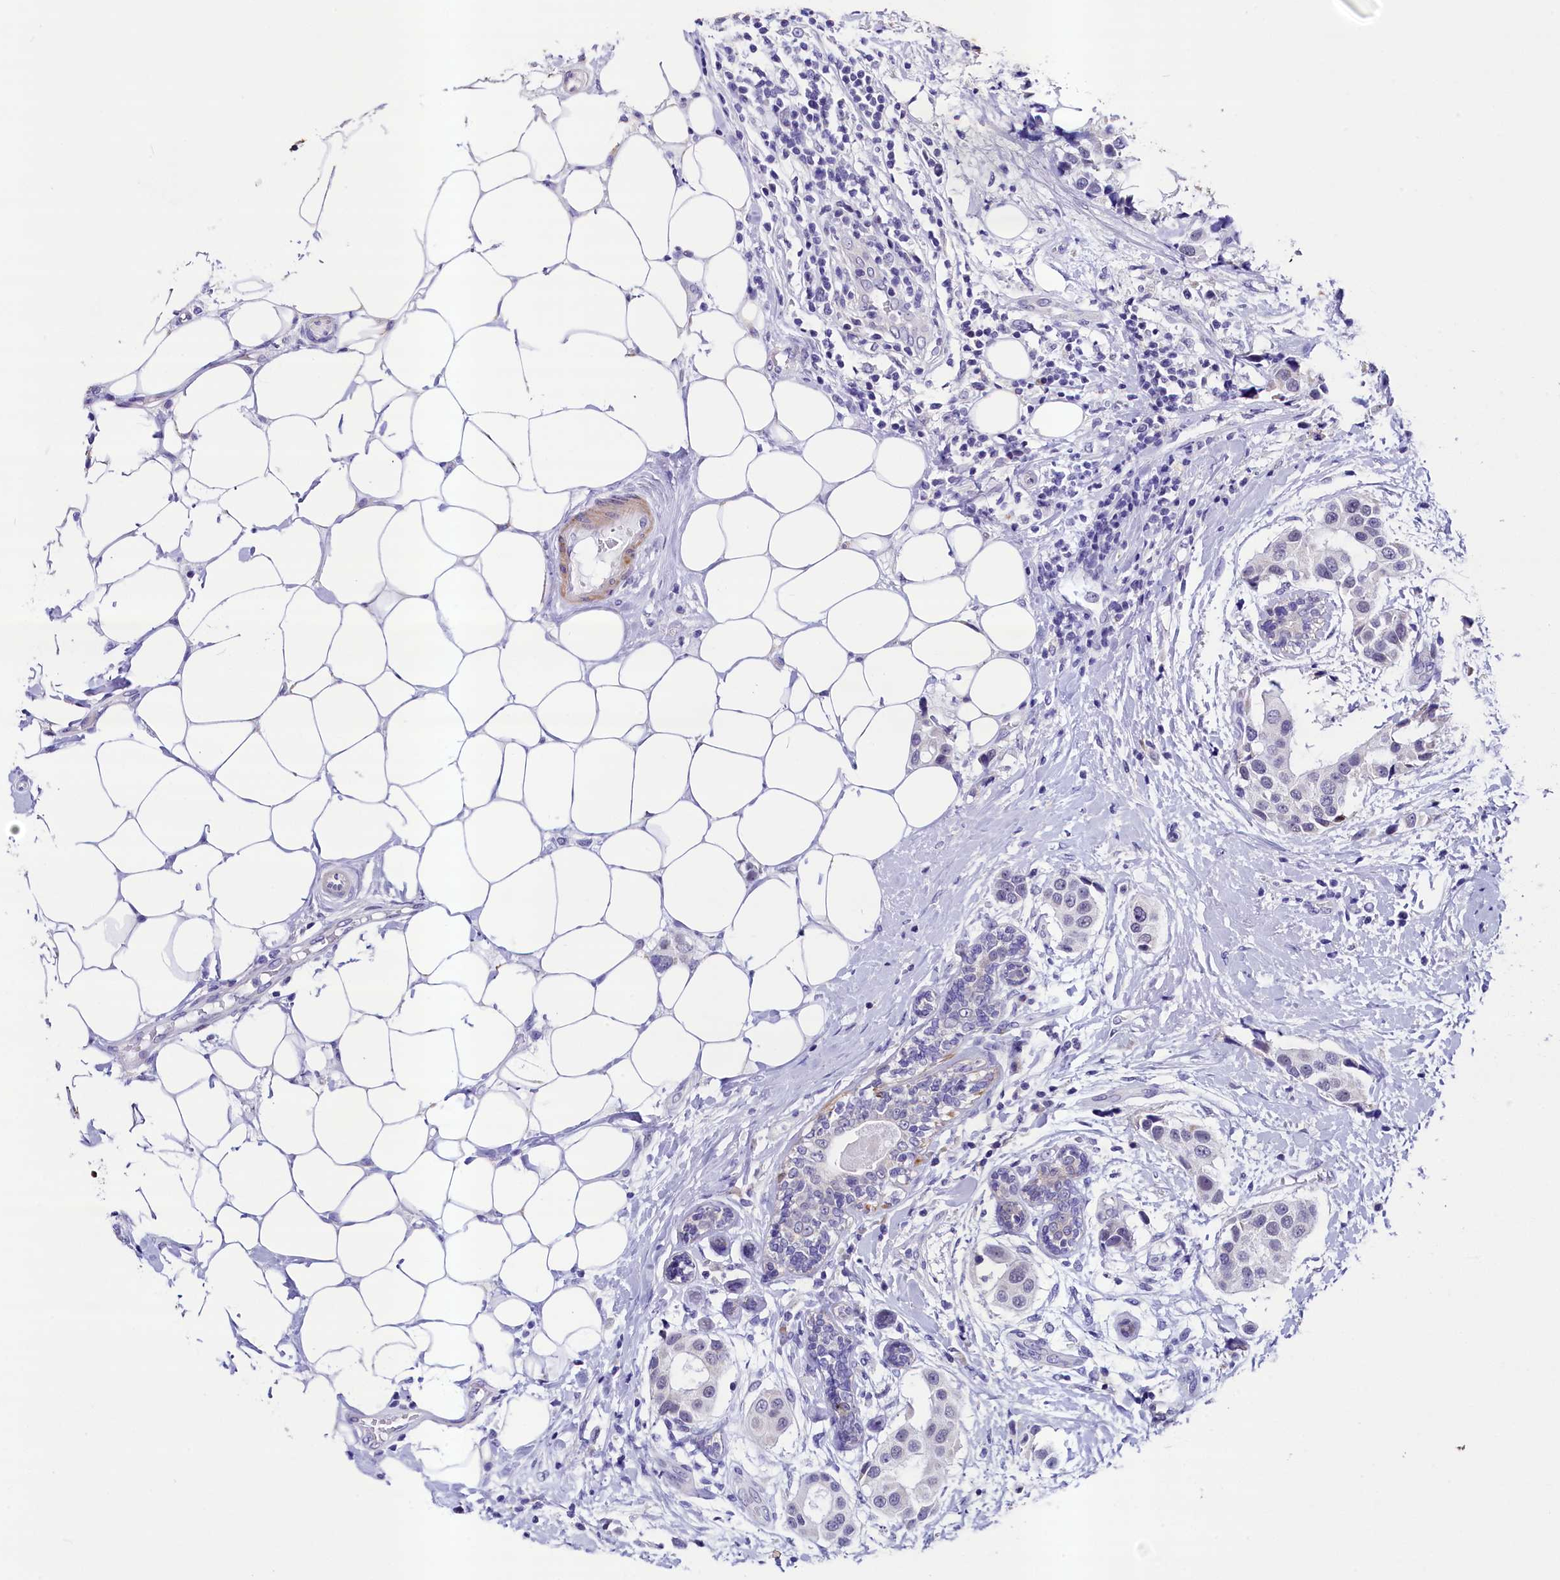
{"staining": {"intensity": "negative", "quantity": "none", "location": "none"}, "tissue": "breast cancer", "cell_type": "Tumor cells", "image_type": "cancer", "snomed": [{"axis": "morphology", "description": "Normal tissue, NOS"}, {"axis": "morphology", "description": "Duct carcinoma"}, {"axis": "topography", "description": "Breast"}], "caption": "Invasive ductal carcinoma (breast) was stained to show a protein in brown. There is no significant expression in tumor cells.", "gene": "SCD5", "patient": {"sex": "female", "age": 39}}